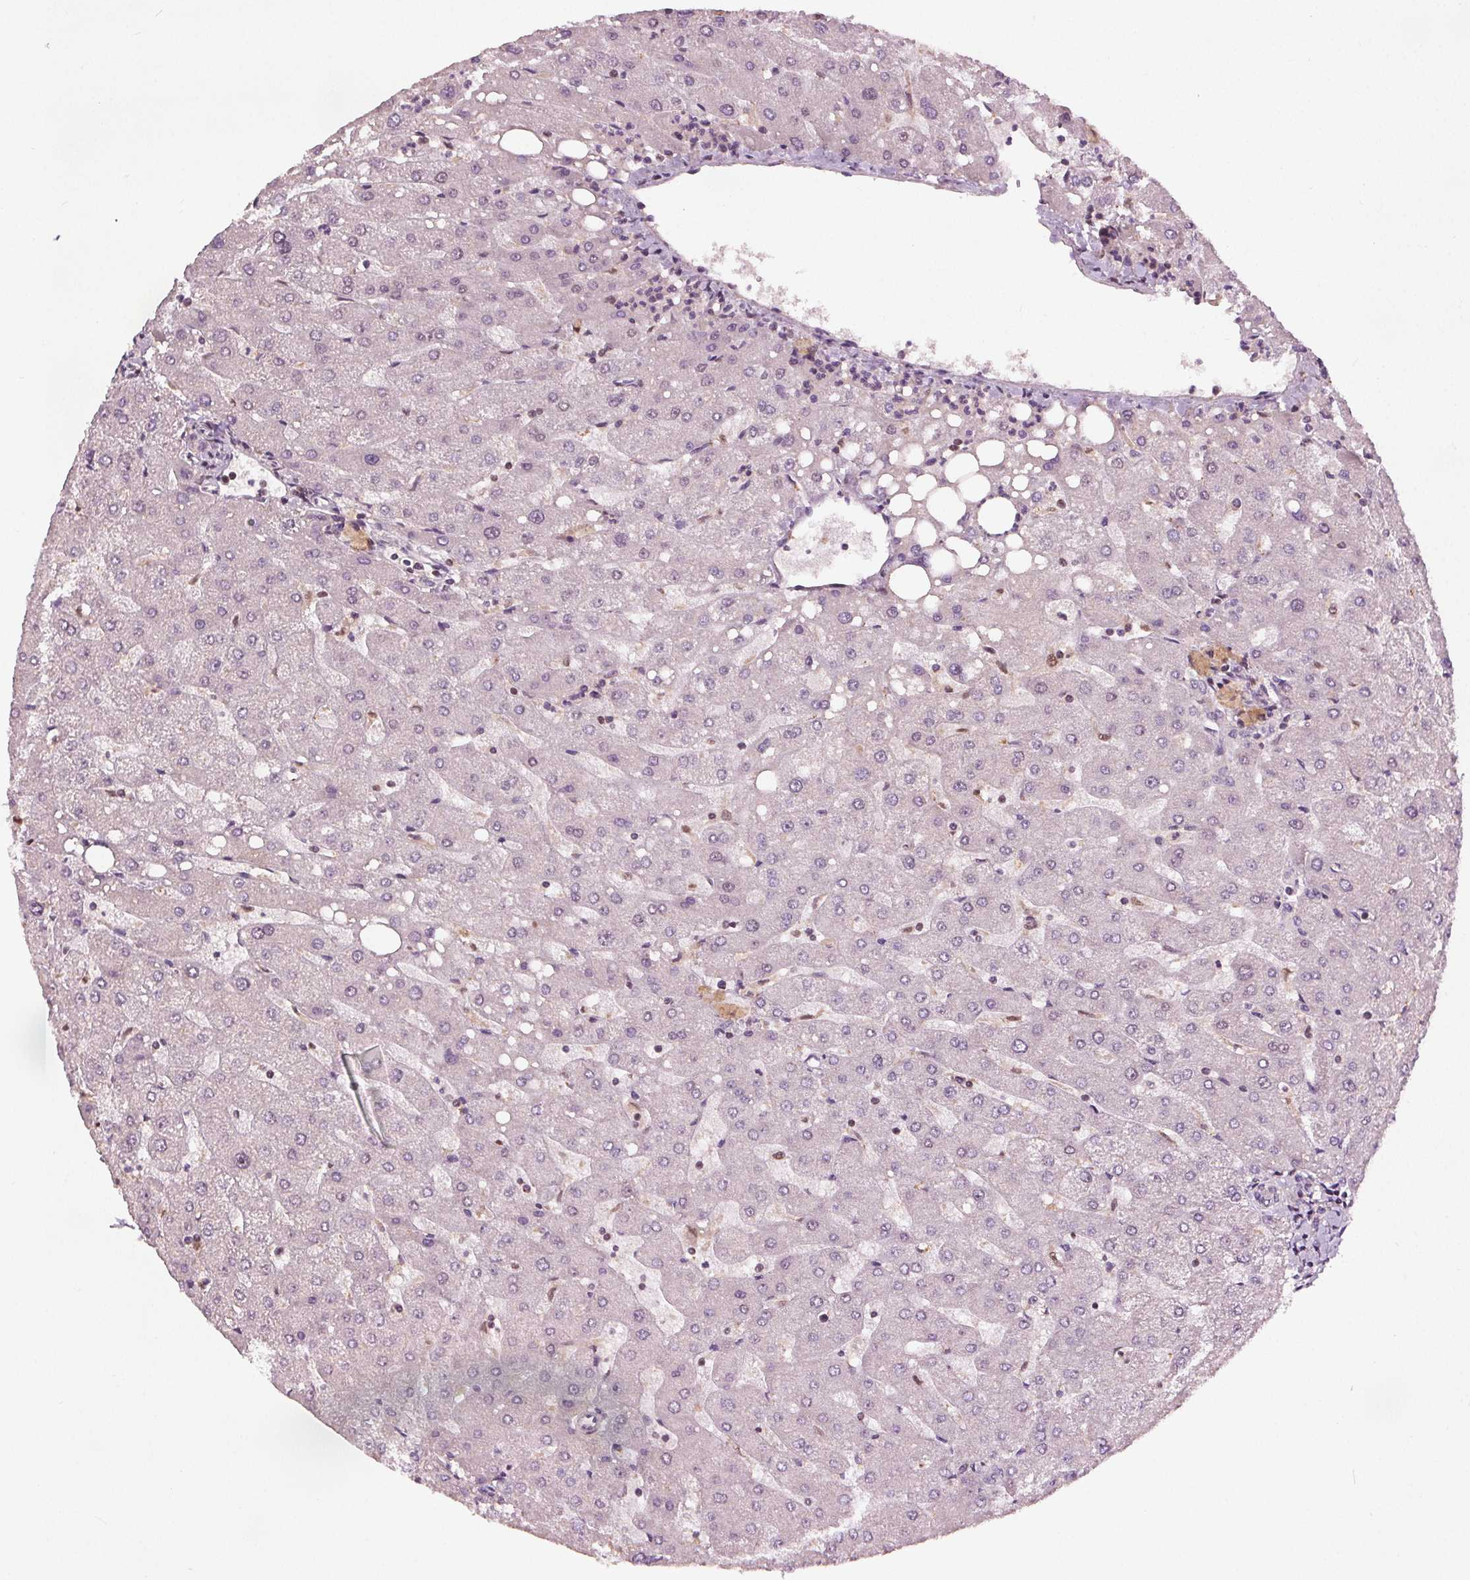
{"staining": {"intensity": "negative", "quantity": "none", "location": "none"}, "tissue": "liver", "cell_type": "Cholangiocytes", "image_type": "normal", "snomed": [{"axis": "morphology", "description": "Normal tissue, NOS"}, {"axis": "topography", "description": "Liver"}], "caption": "An image of liver stained for a protein exhibits no brown staining in cholangiocytes.", "gene": "DDX11", "patient": {"sex": "male", "age": 67}}